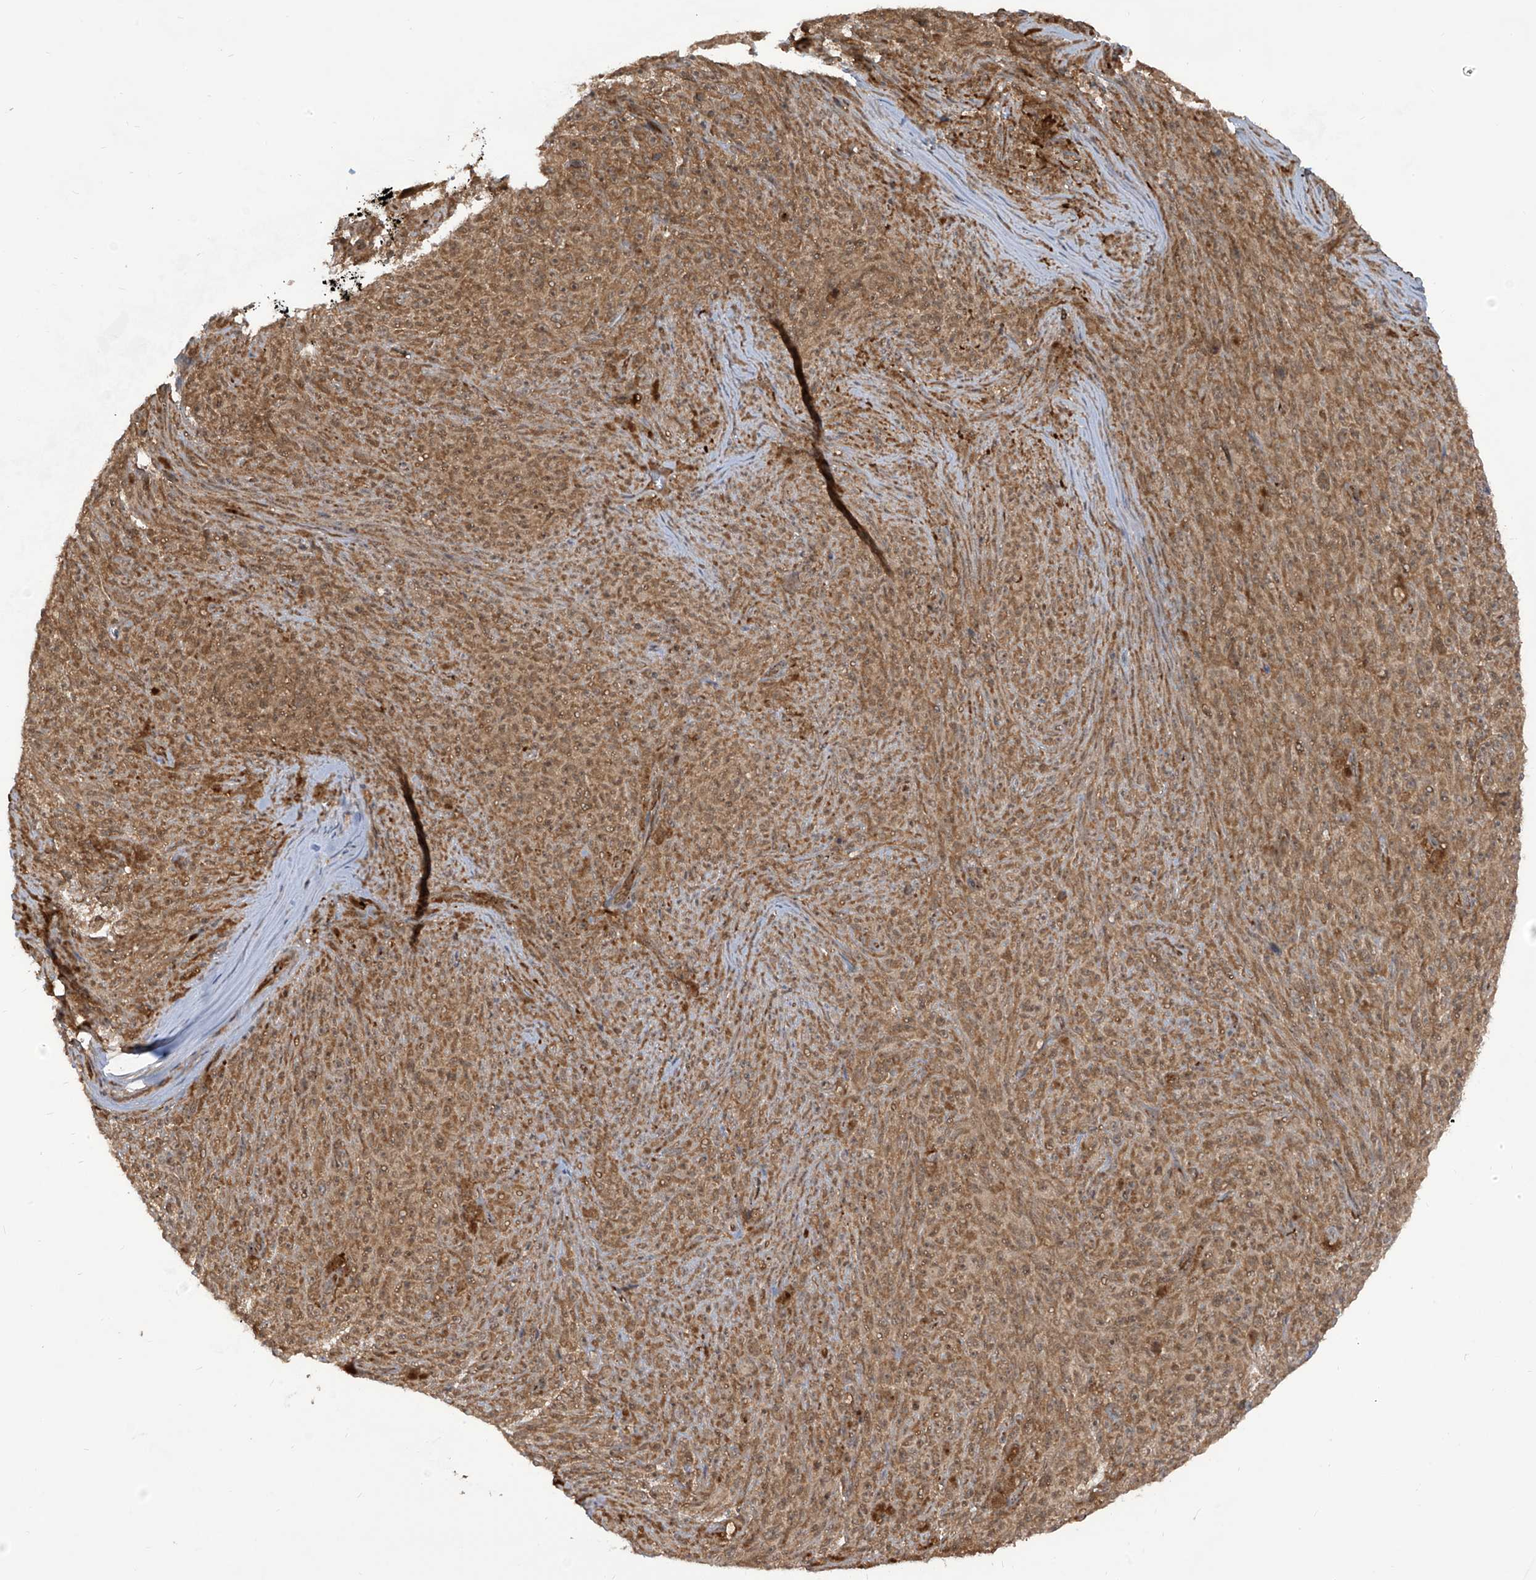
{"staining": {"intensity": "moderate", "quantity": ">75%", "location": "cytoplasmic/membranous"}, "tissue": "melanoma", "cell_type": "Tumor cells", "image_type": "cancer", "snomed": [{"axis": "morphology", "description": "Malignant melanoma, NOS"}, {"axis": "topography", "description": "Skin"}], "caption": "Approximately >75% of tumor cells in melanoma display moderate cytoplasmic/membranous protein staining as visualized by brown immunohistochemical staining.", "gene": "TRIM67", "patient": {"sex": "female", "age": 82}}